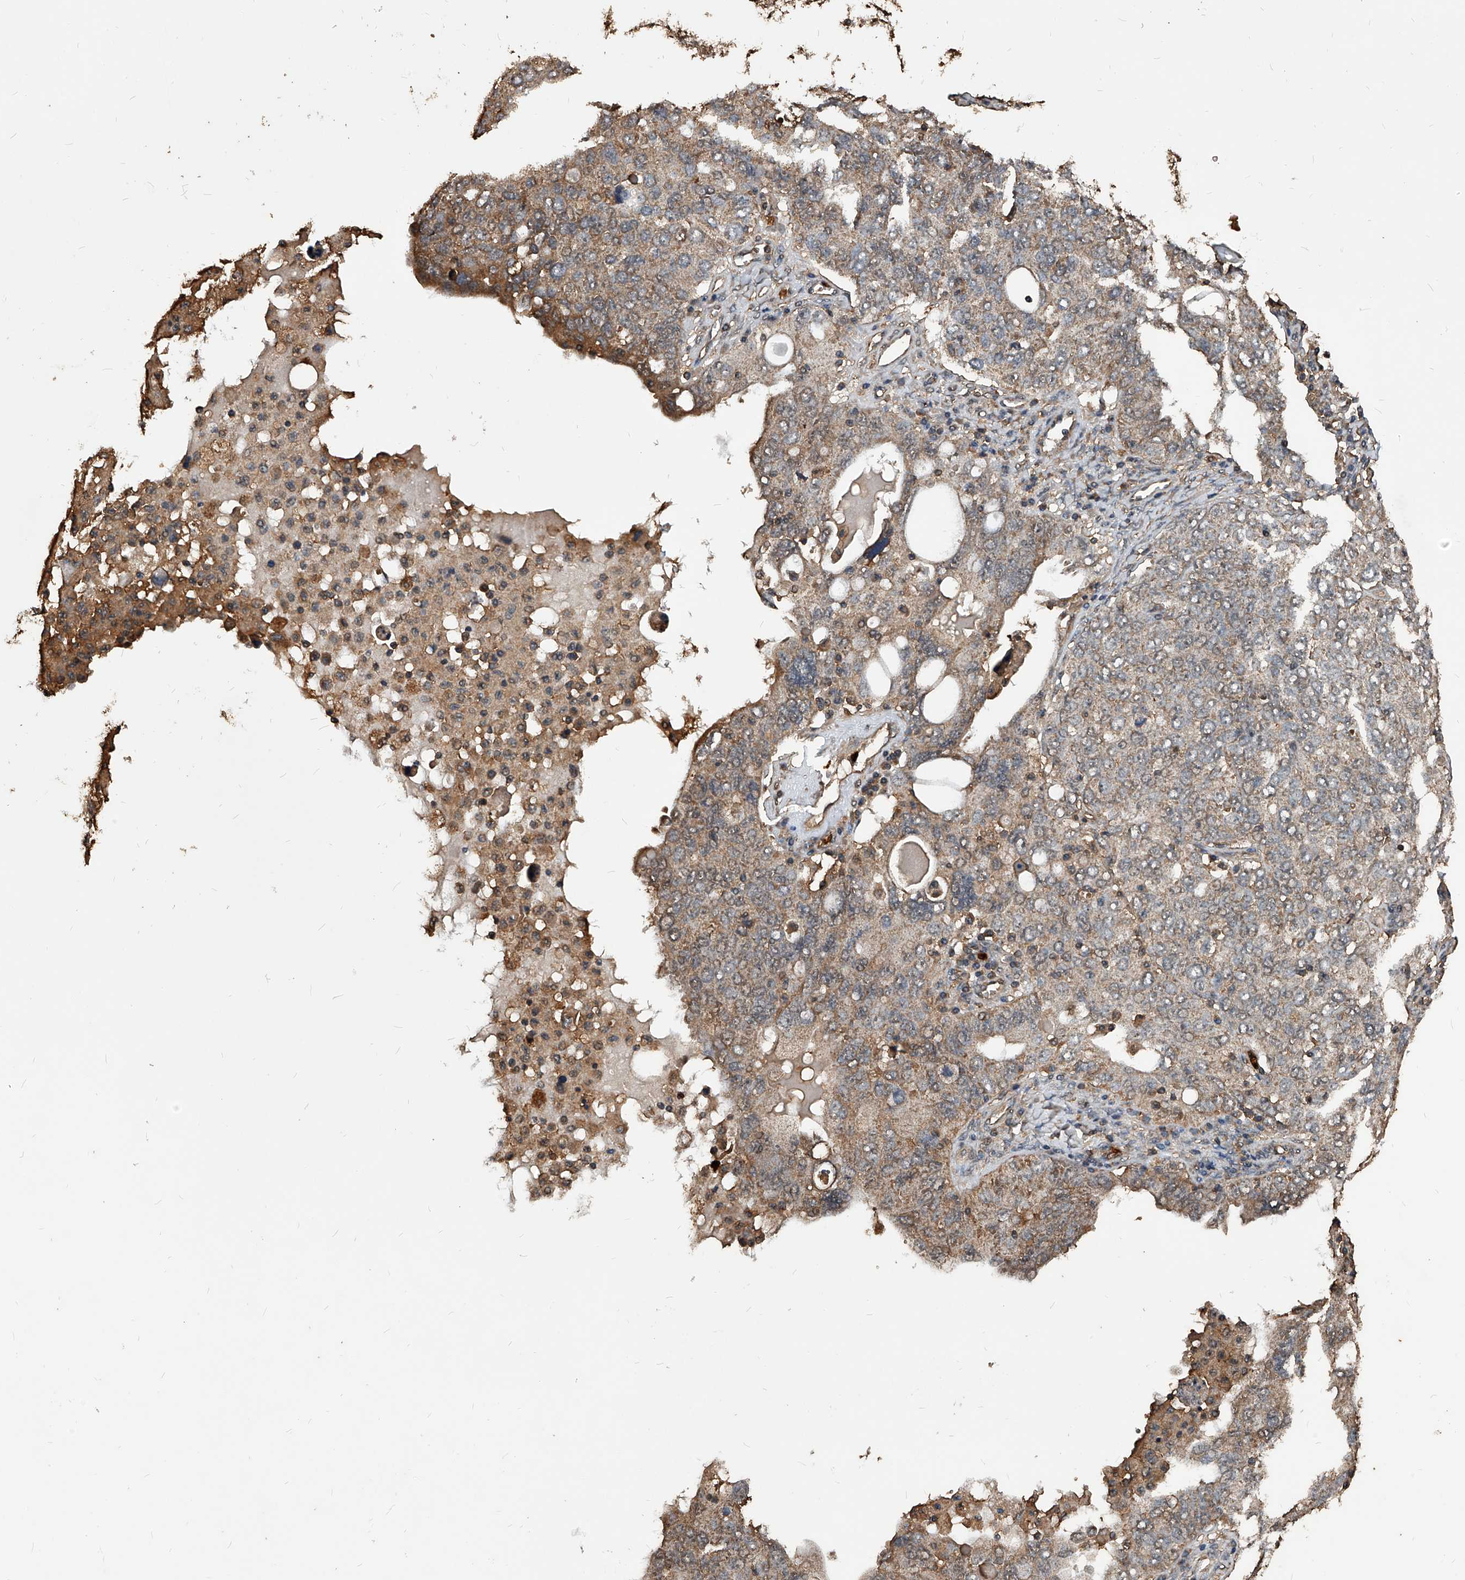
{"staining": {"intensity": "weak", "quantity": "25%-75%", "location": "cytoplasmic/membranous"}, "tissue": "ovarian cancer", "cell_type": "Tumor cells", "image_type": "cancer", "snomed": [{"axis": "morphology", "description": "Carcinoma, endometroid"}, {"axis": "topography", "description": "Ovary"}], "caption": "DAB immunohistochemical staining of human ovarian cancer (endometroid carcinoma) demonstrates weak cytoplasmic/membranous protein positivity in approximately 25%-75% of tumor cells.", "gene": "UCP2", "patient": {"sex": "female", "age": 62}}